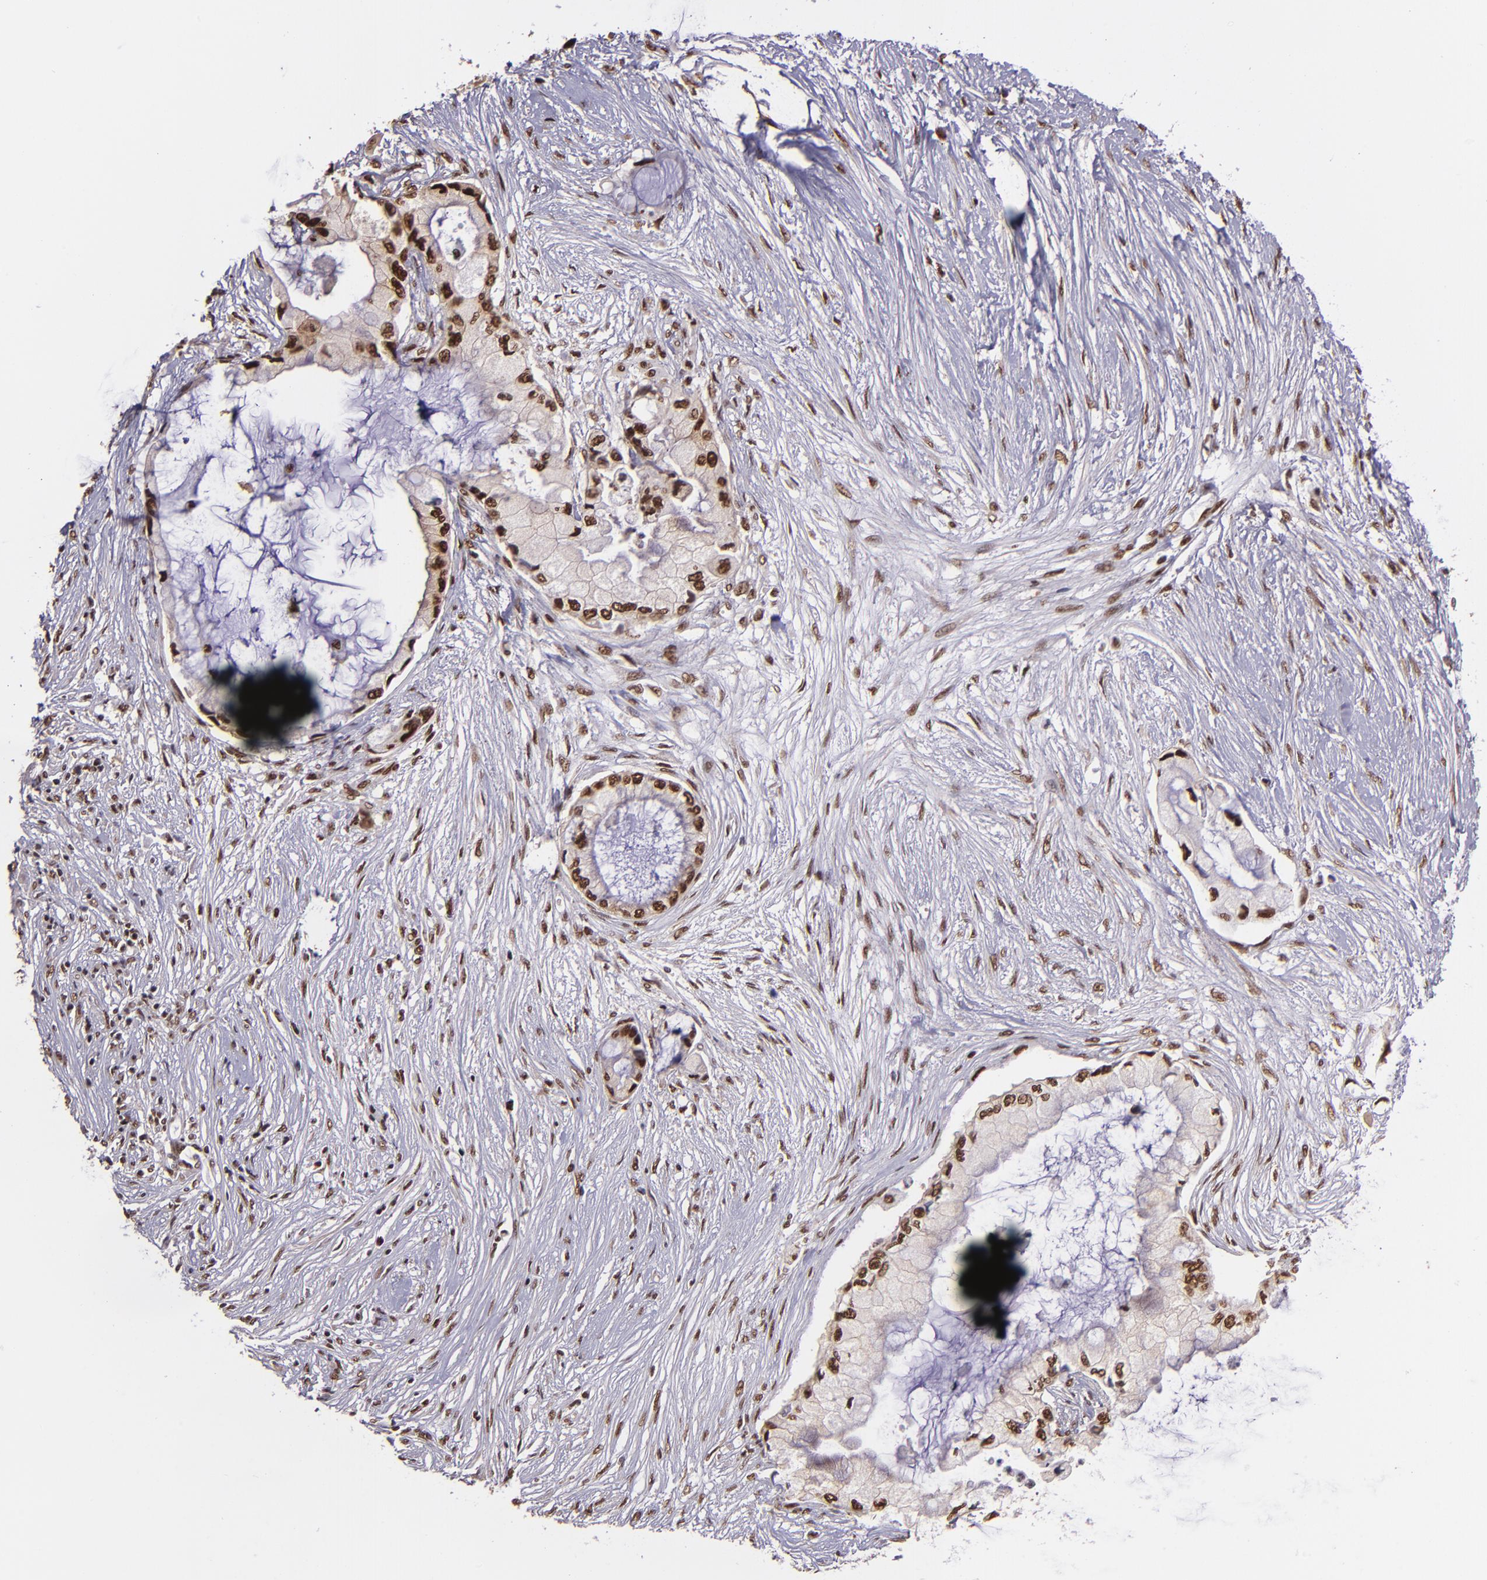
{"staining": {"intensity": "strong", "quantity": ">75%", "location": "nuclear"}, "tissue": "pancreatic cancer", "cell_type": "Tumor cells", "image_type": "cancer", "snomed": [{"axis": "morphology", "description": "Adenocarcinoma, NOS"}, {"axis": "topography", "description": "Pancreas"}], "caption": "An image of human adenocarcinoma (pancreatic) stained for a protein shows strong nuclear brown staining in tumor cells.", "gene": "PQBP1", "patient": {"sex": "female", "age": 59}}